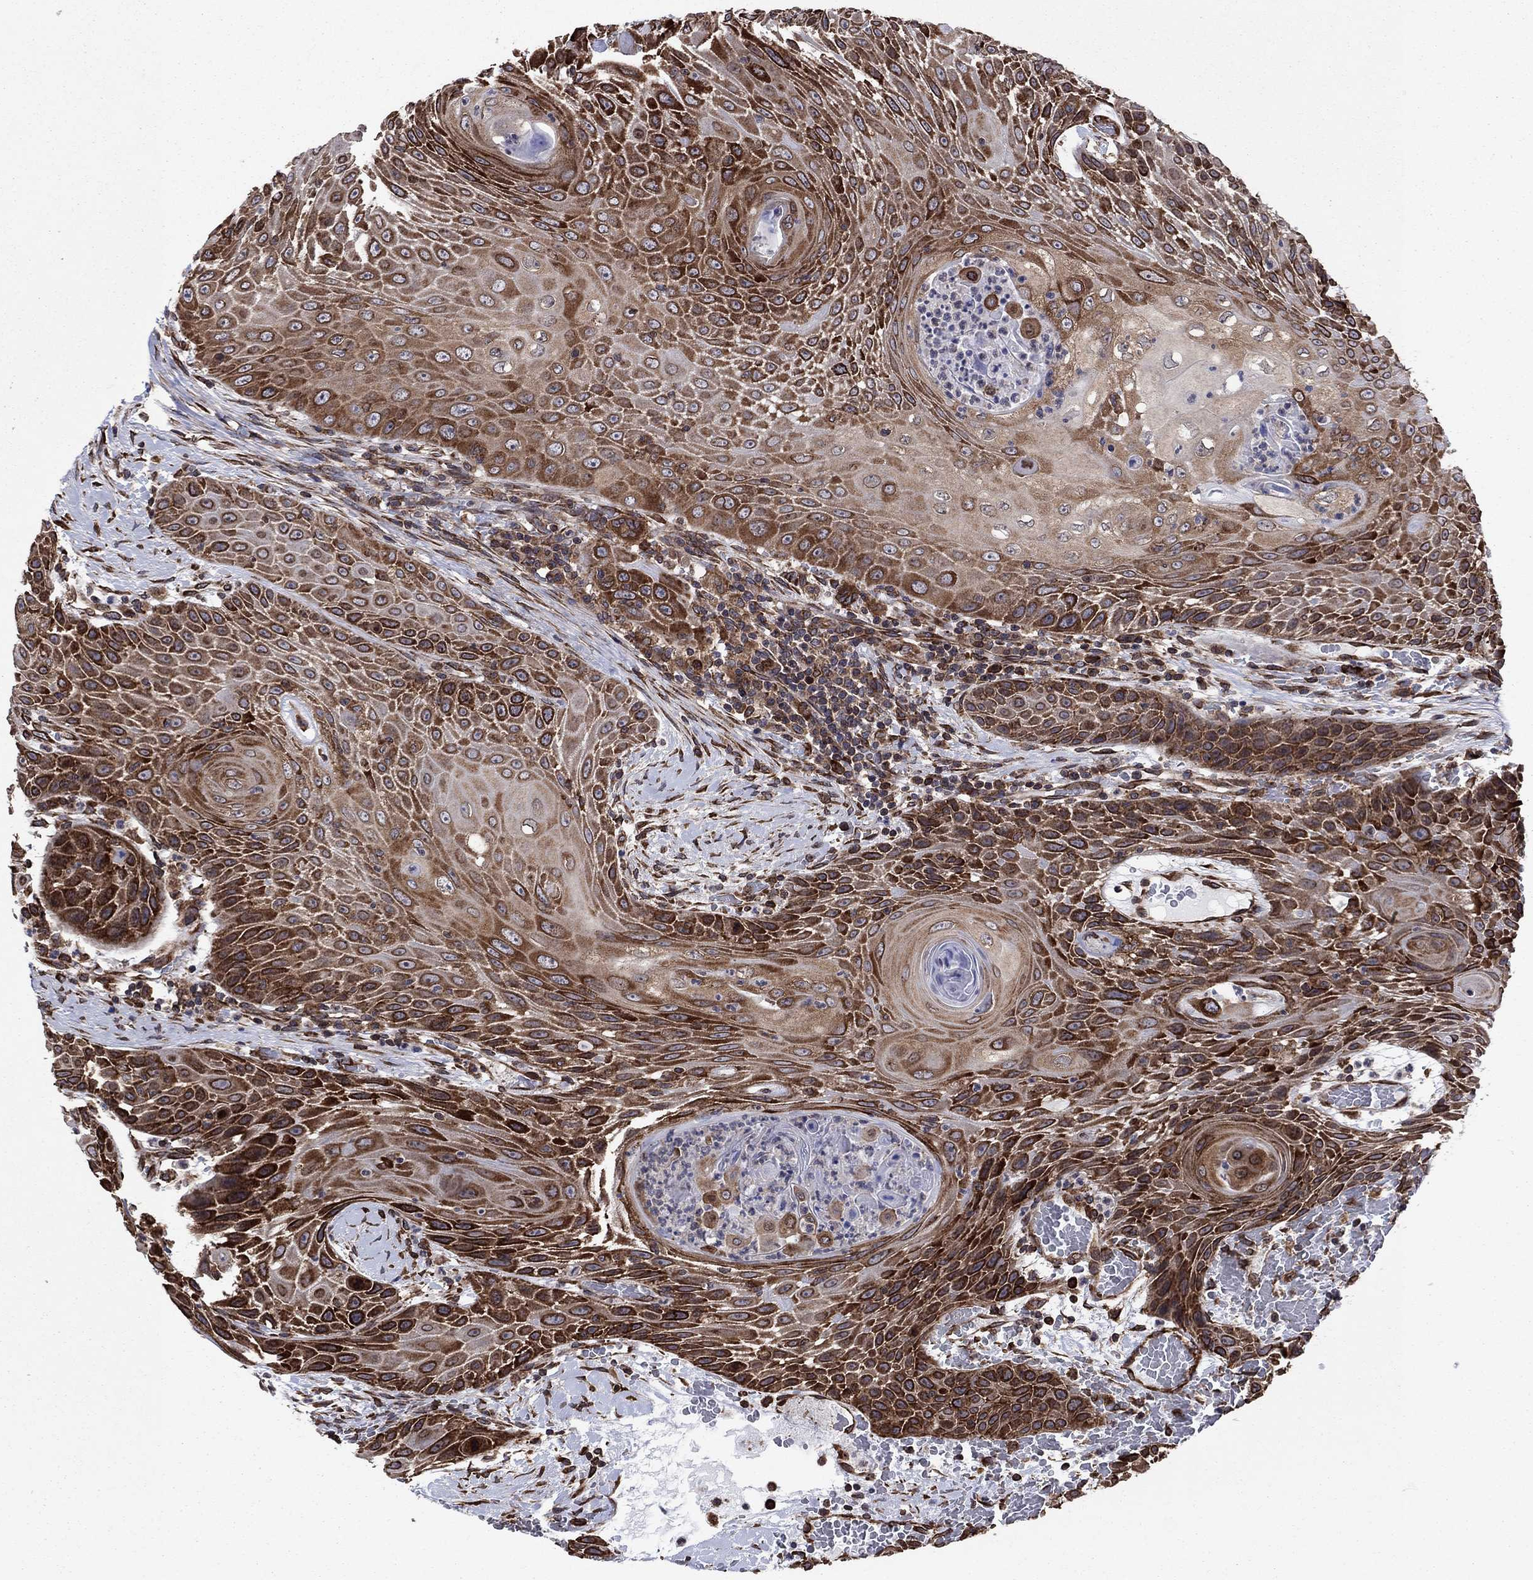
{"staining": {"intensity": "strong", "quantity": ">75%", "location": "cytoplasmic/membranous"}, "tissue": "head and neck cancer", "cell_type": "Tumor cells", "image_type": "cancer", "snomed": [{"axis": "morphology", "description": "Squamous cell carcinoma, NOS"}, {"axis": "topography", "description": "Head-Neck"}], "caption": "Immunohistochemical staining of head and neck cancer (squamous cell carcinoma) demonstrates strong cytoplasmic/membranous protein expression in about >75% of tumor cells.", "gene": "YBX1", "patient": {"sex": "male", "age": 69}}